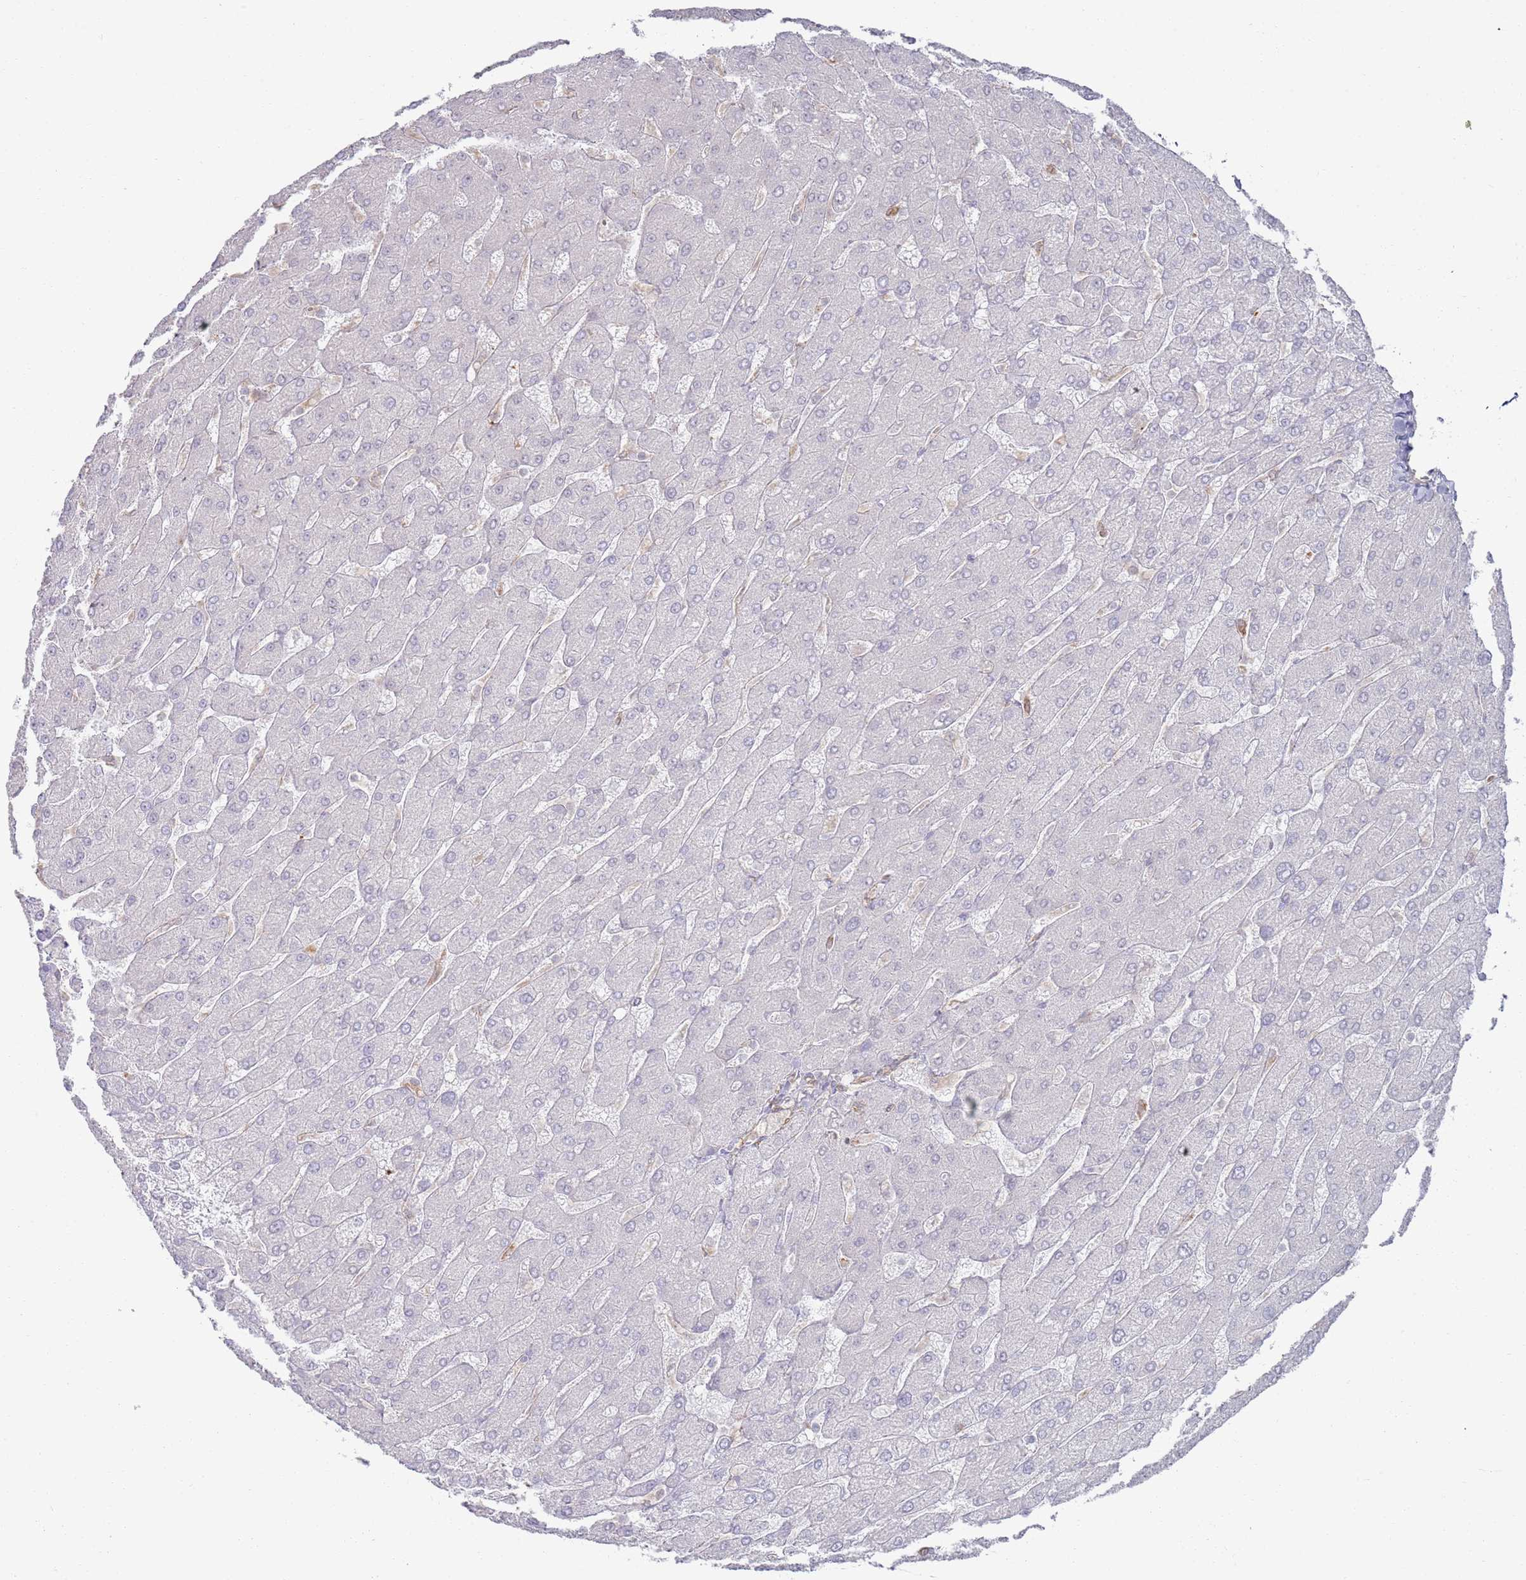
{"staining": {"intensity": "negative", "quantity": "none", "location": "none"}, "tissue": "liver", "cell_type": "Cholangiocytes", "image_type": "normal", "snomed": [{"axis": "morphology", "description": "Normal tissue, NOS"}, {"axis": "topography", "description": "Liver"}], "caption": "Cholangiocytes show no significant protein positivity in normal liver. The staining is performed using DAB brown chromogen with nuclei counter-stained in using hematoxylin.", "gene": "PHF21A", "patient": {"sex": "male", "age": 55}}